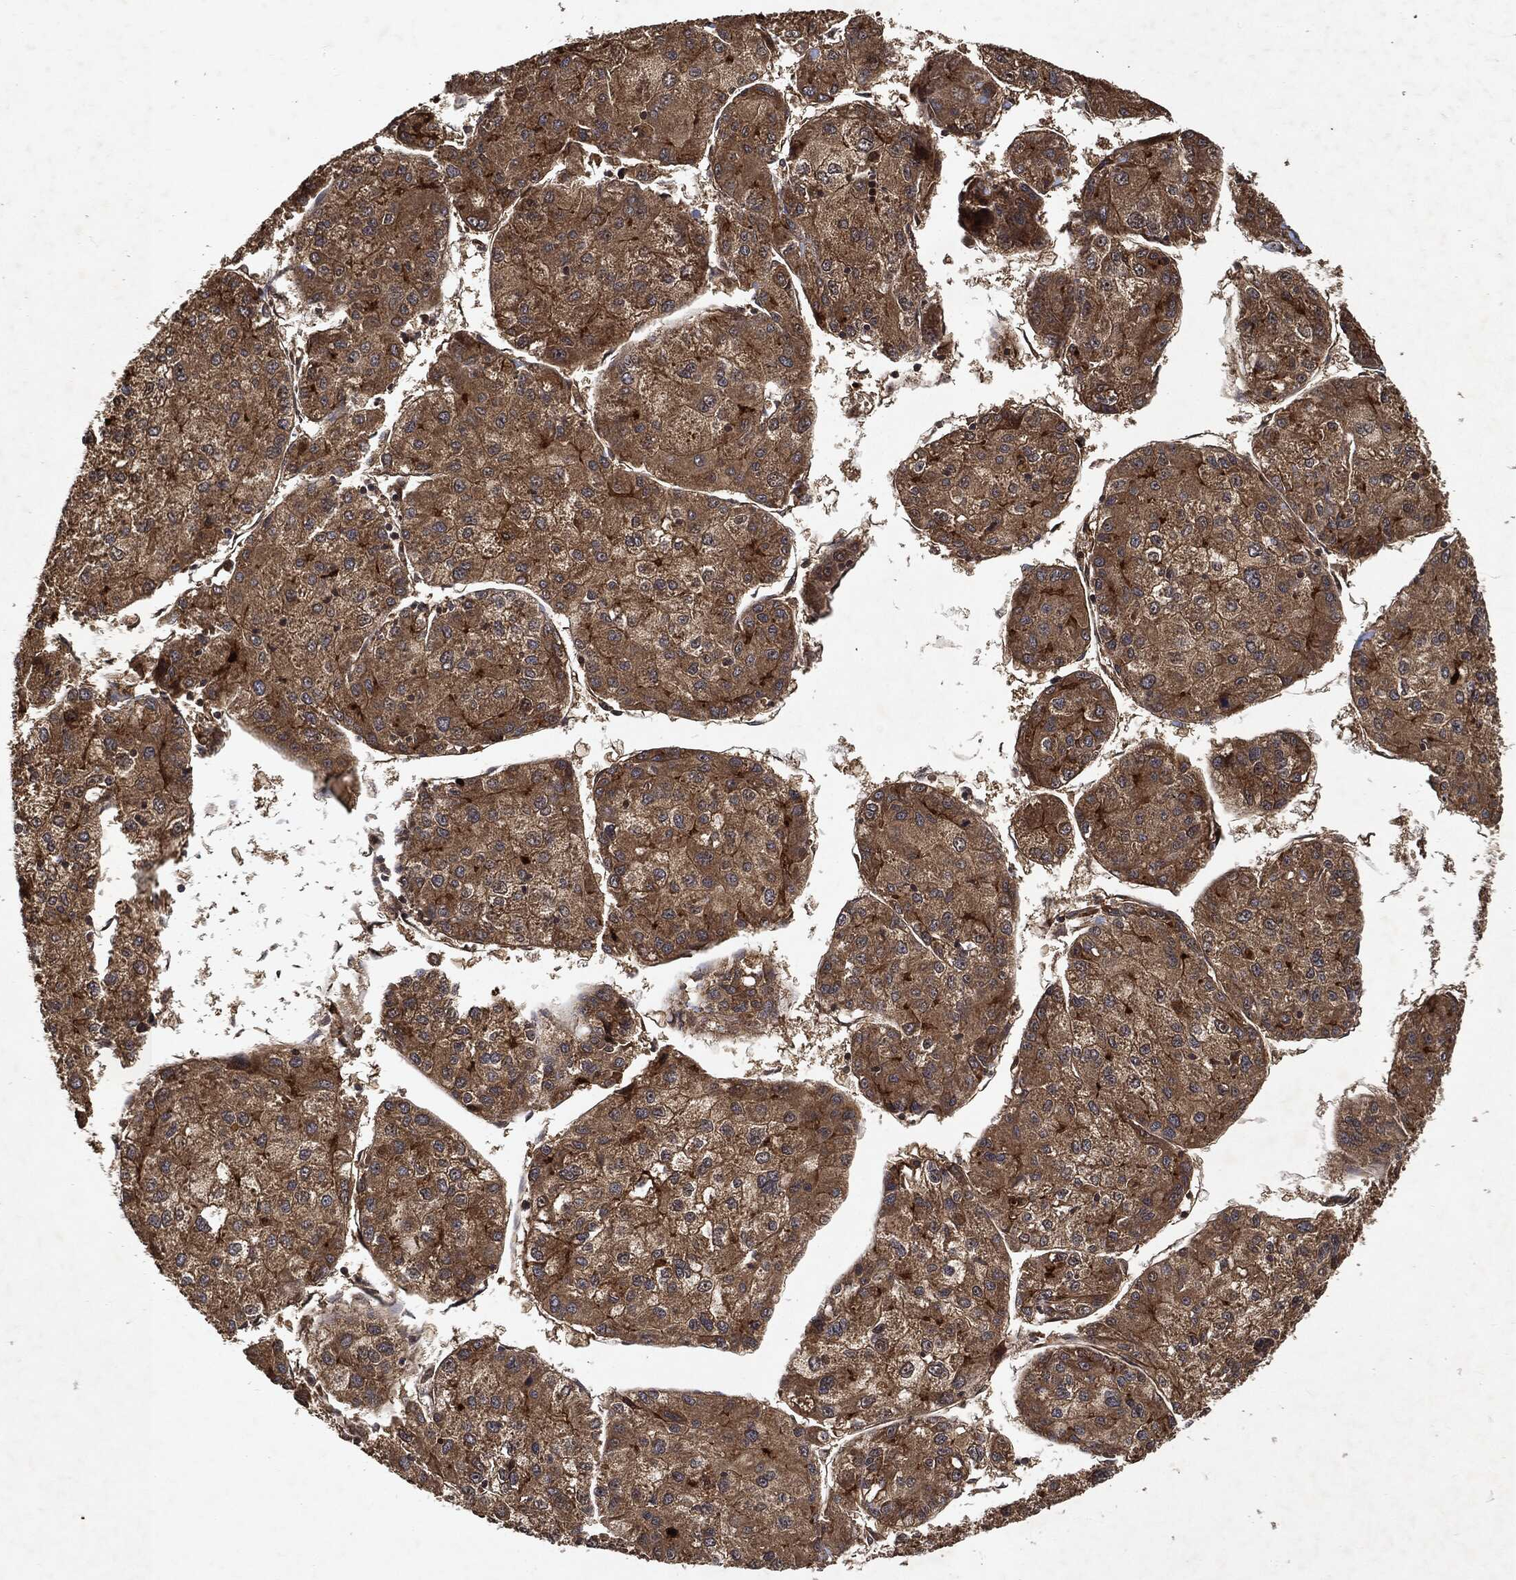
{"staining": {"intensity": "moderate", "quantity": ">75%", "location": "cytoplasmic/membranous"}, "tissue": "liver cancer", "cell_type": "Tumor cells", "image_type": "cancer", "snomed": [{"axis": "morphology", "description": "Carcinoma, Hepatocellular, NOS"}, {"axis": "topography", "description": "Liver"}], "caption": "Protein expression by IHC shows moderate cytoplasmic/membranous expression in approximately >75% of tumor cells in liver cancer (hepatocellular carcinoma).", "gene": "ZNF226", "patient": {"sex": "male", "age": 43}}